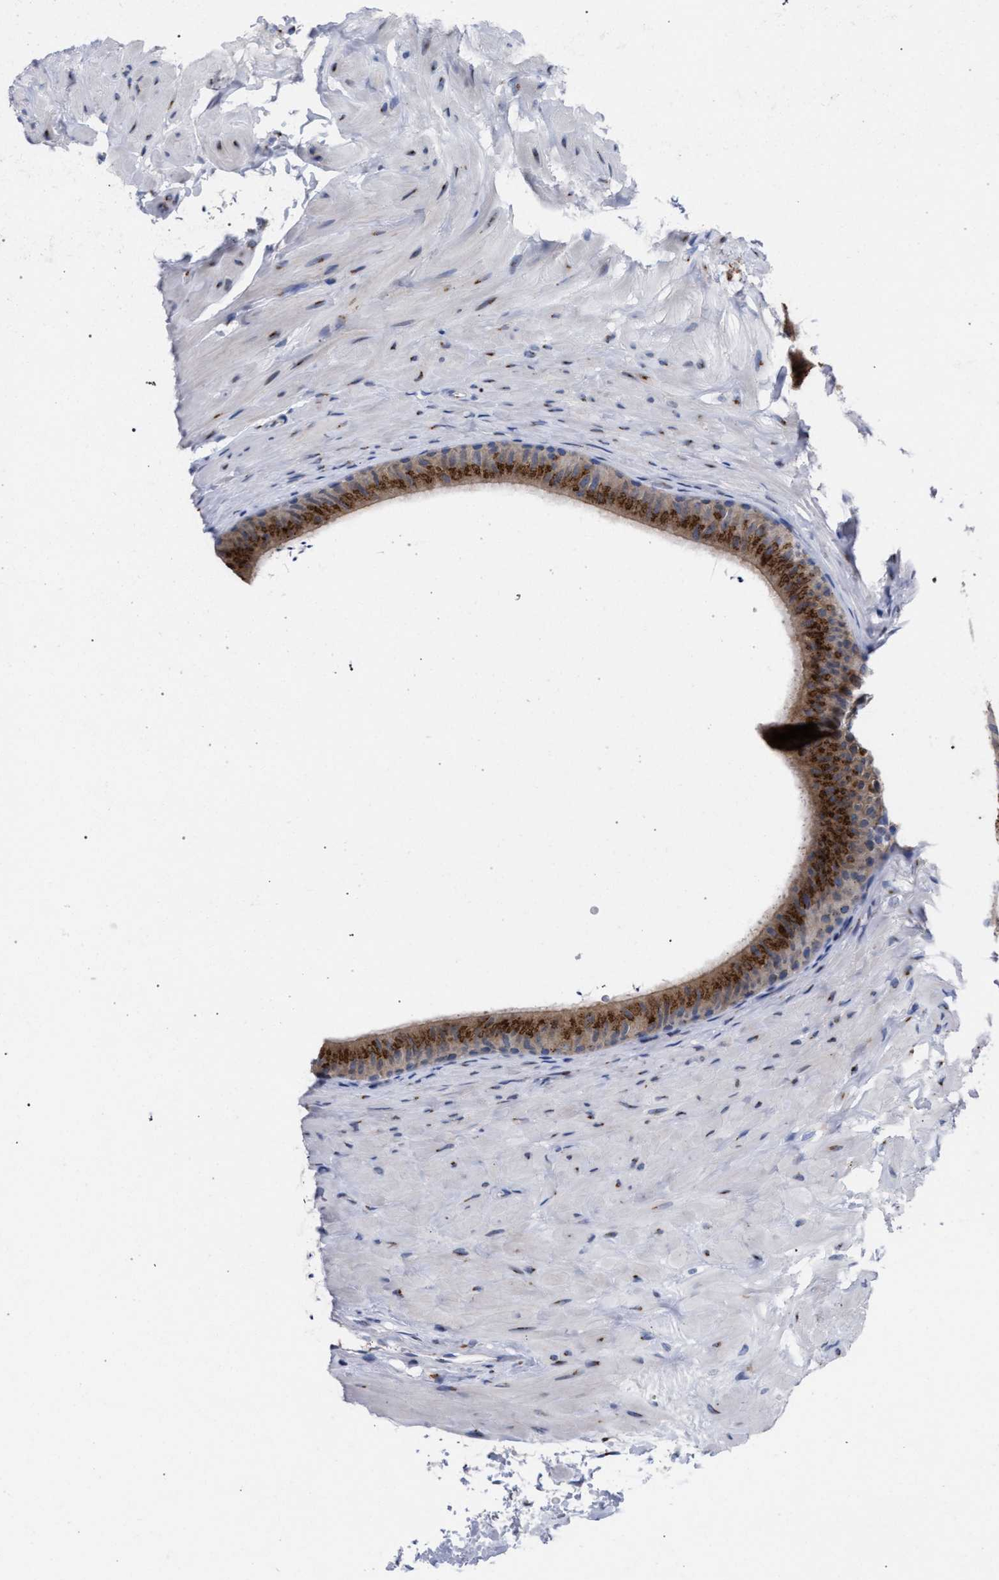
{"staining": {"intensity": "strong", "quantity": ">75%", "location": "cytoplasmic/membranous"}, "tissue": "epididymis", "cell_type": "Glandular cells", "image_type": "normal", "snomed": [{"axis": "morphology", "description": "Normal tissue, NOS"}, {"axis": "topography", "description": "Epididymis"}], "caption": "An image showing strong cytoplasmic/membranous positivity in approximately >75% of glandular cells in normal epididymis, as visualized by brown immunohistochemical staining.", "gene": "GOLGA2", "patient": {"sex": "male", "age": 34}}